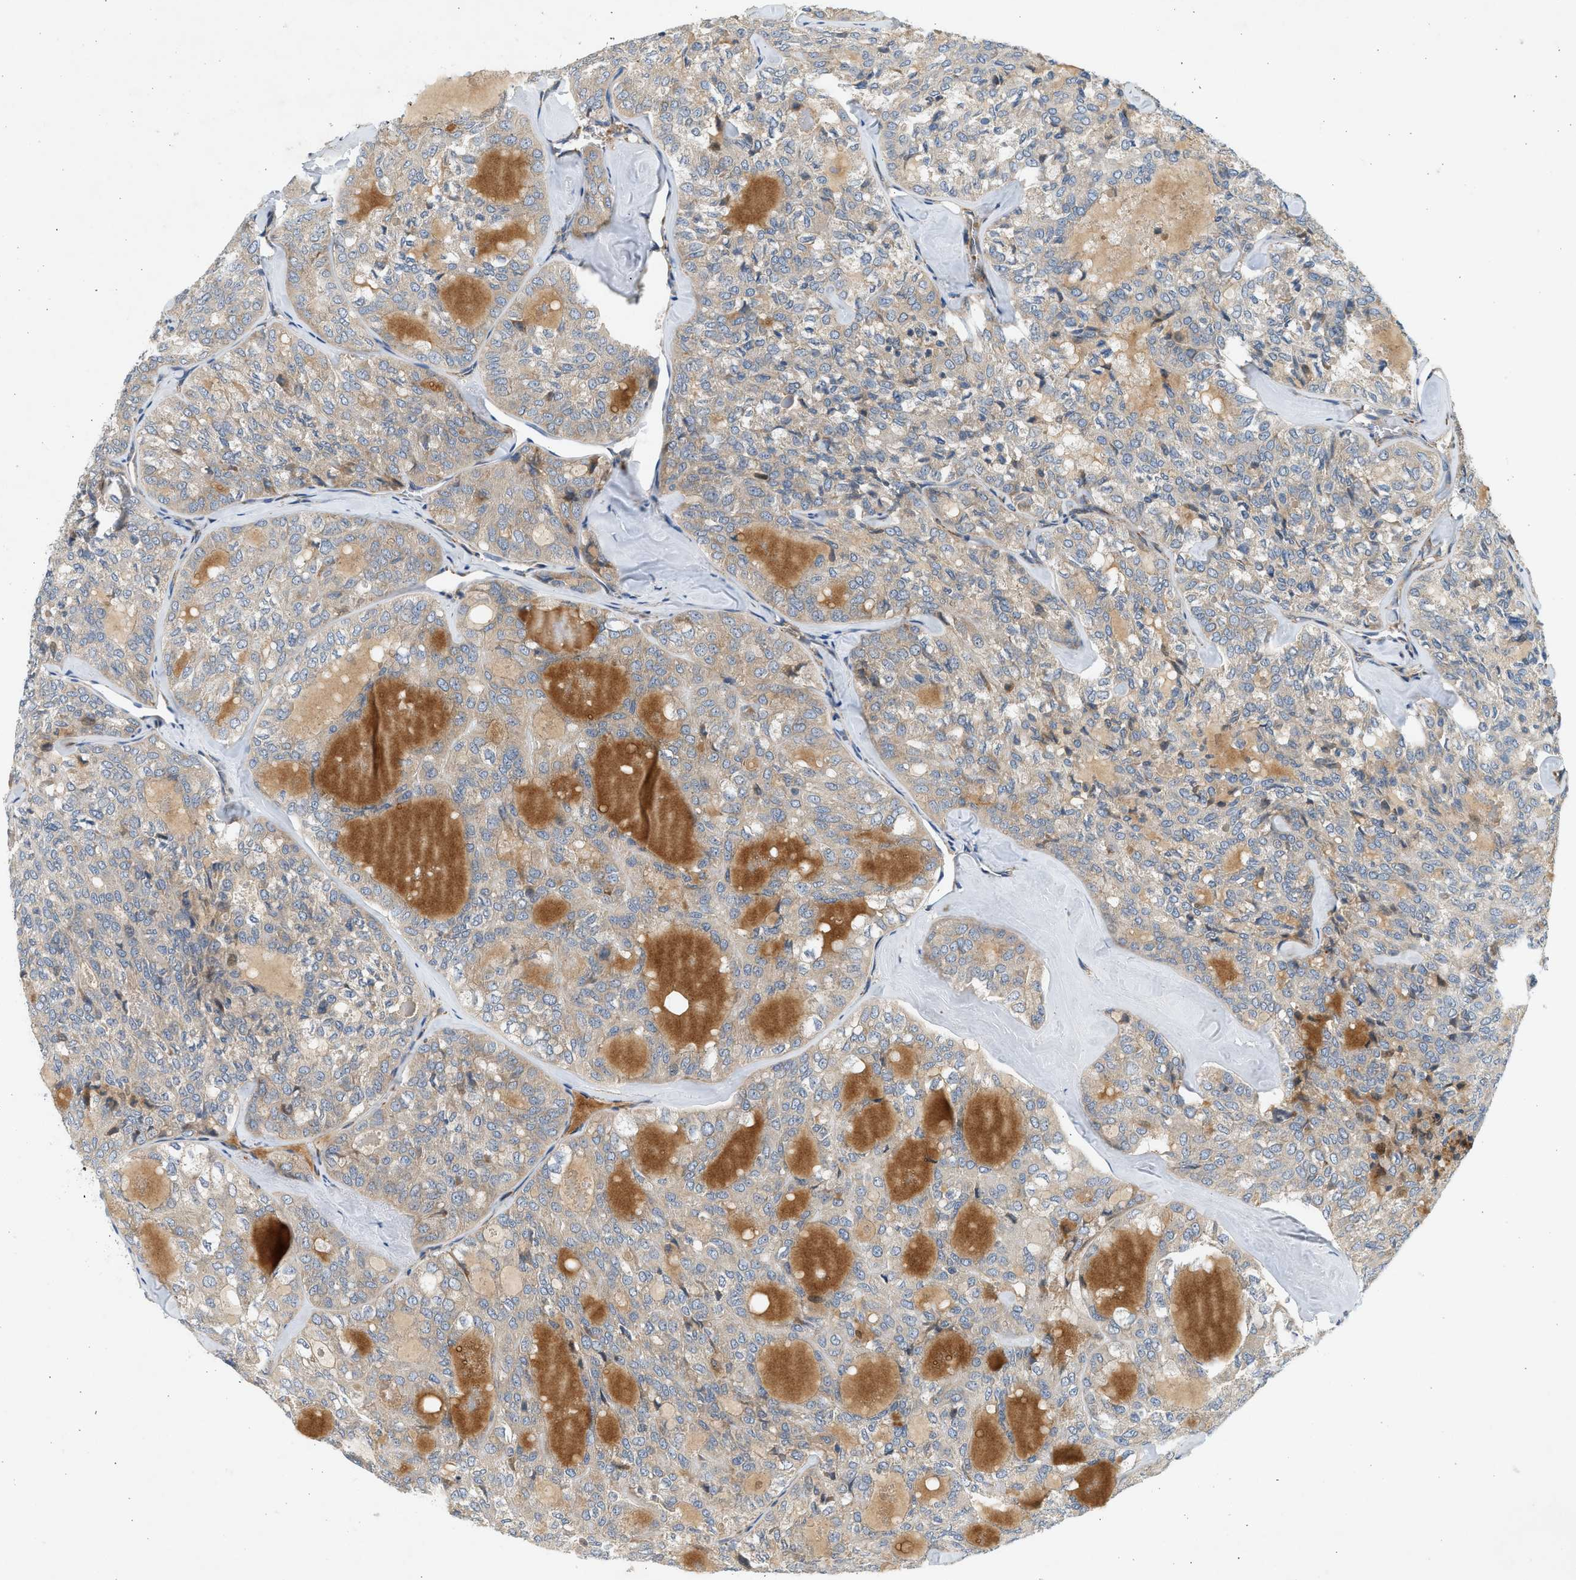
{"staining": {"intensity": "weak", "quantity": ">75%", "location": "cytoplasmic/membranous"}, "tissue": "thyroid cancer", "cell_type": "Tumor cells", "image_type": "cancer", "snomed": [{"axis": "morphology", "description": "Follicular adenoma carcinoma, NOS"}, {"axis": "topography", "description": "Thyroid gland"}], "caption": "High-power microscopy captured an immunohistochemistry image of thyroid follicular adenoma carcinoma, revealing weak cytoplasmic/membranous positivity in about >75% of tumor cells.", "gene": "KDELR2", "patient": {"sex": "male", "age": 75}}